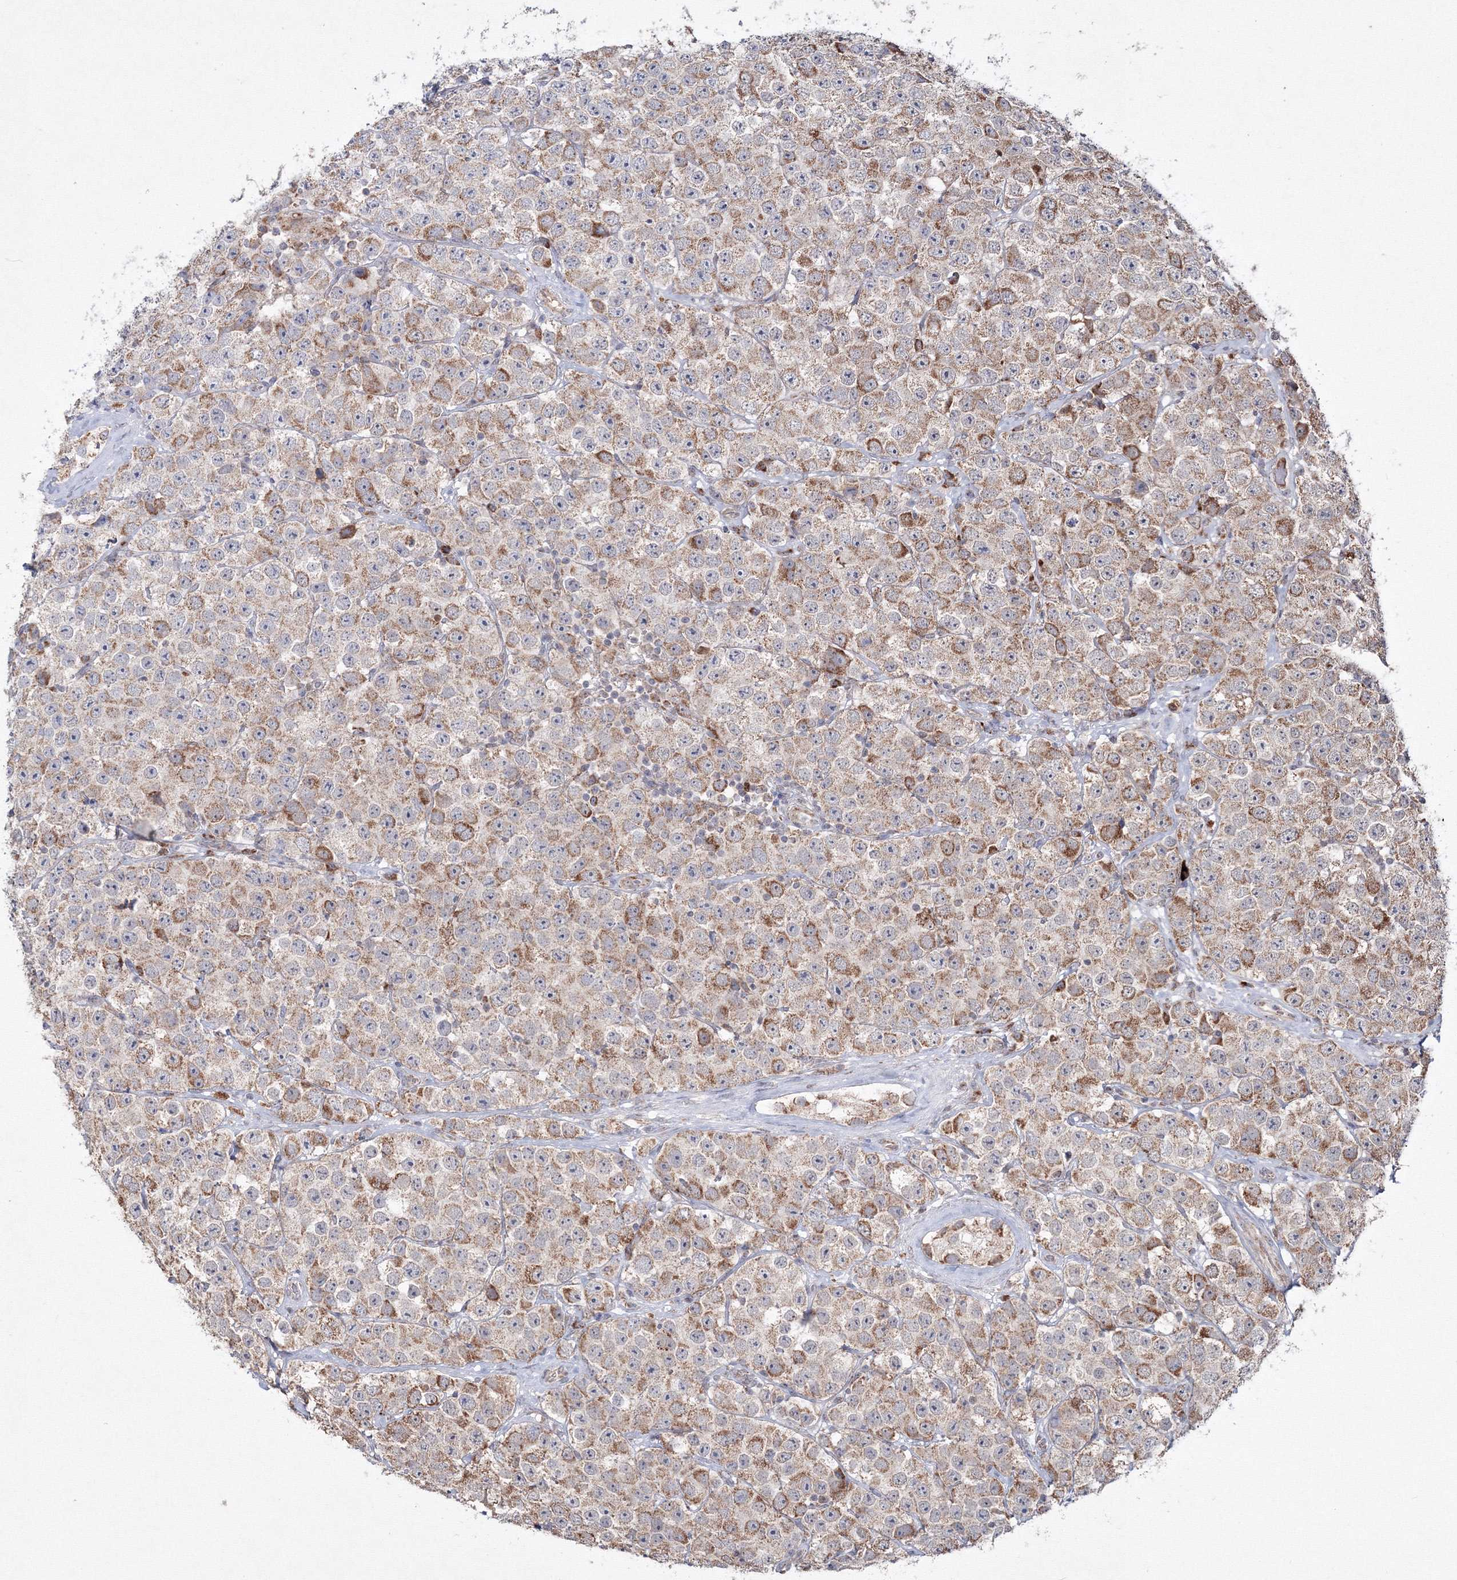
{"staining": {"intensity": "moderate", "quantity": "25%-75%", "location": "cytoplasmic/membranous"}, "tissue": "testis cancer", "cell_type": "Tumor cells", "image_type": "cancer", "snomed": [{"axis": "morphology", "description": "Seminoma, NOS"}, {"axis": "topography", "description": "Testis"}], "caption": "This is a histology image of immunohistochemistry (IHC) staining of seminoma (testis), which shows moderate expression in the cytoplasmic/membranous of tumor cells.", "gene": "PEX13", "patient": {"sex": "male", "age": 28}}